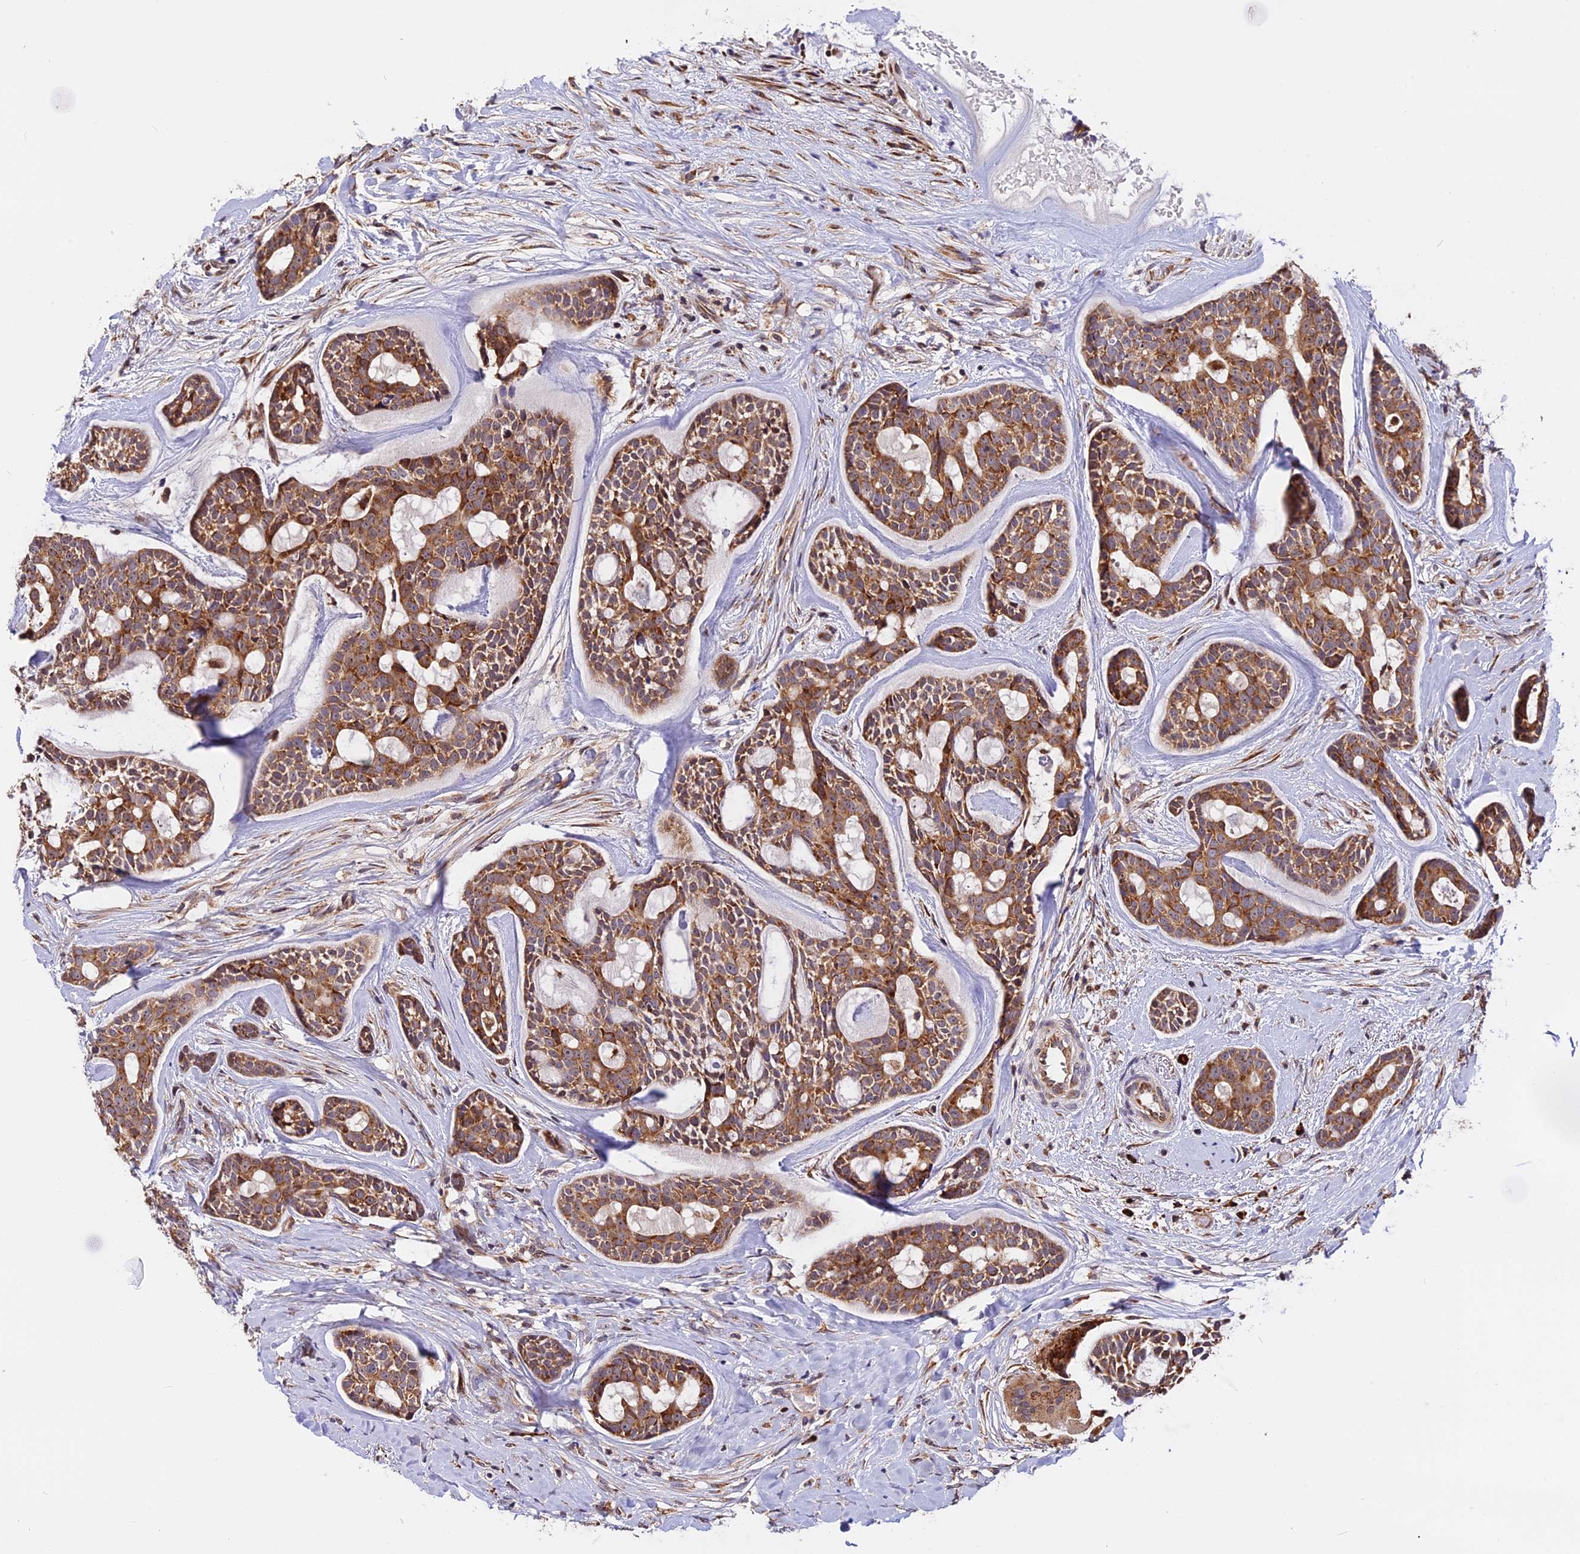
{"staining": {"intensity": "moderate", "quantity": ">75%", "location": "cytoplasmic/membranous"}, "tissue": "head and neck cancer", "cell_type": "Tumor cells", "image_type": "cancer", "snomed": [{"axis": "morphology", "description": "Normal tissue, NOS"}, {"axis": "morphology", "description": "Adenocarcinoma, NOS"}, {"axis": "topography", "description": "Subcutis"}, {"axis": "topography", "description": "Nasopharynx"}, {"axis": "topography", "description": "Head-Neck"}], "caption": "Immunohistochemical staining of adenocarcinoma (head and neck) shows moderate cytoplasmic/membranous protein expression in approximately >75% of tumor cells.", "gene": "GNPTAB", "patient": {"sex": "female", "age": 73}}